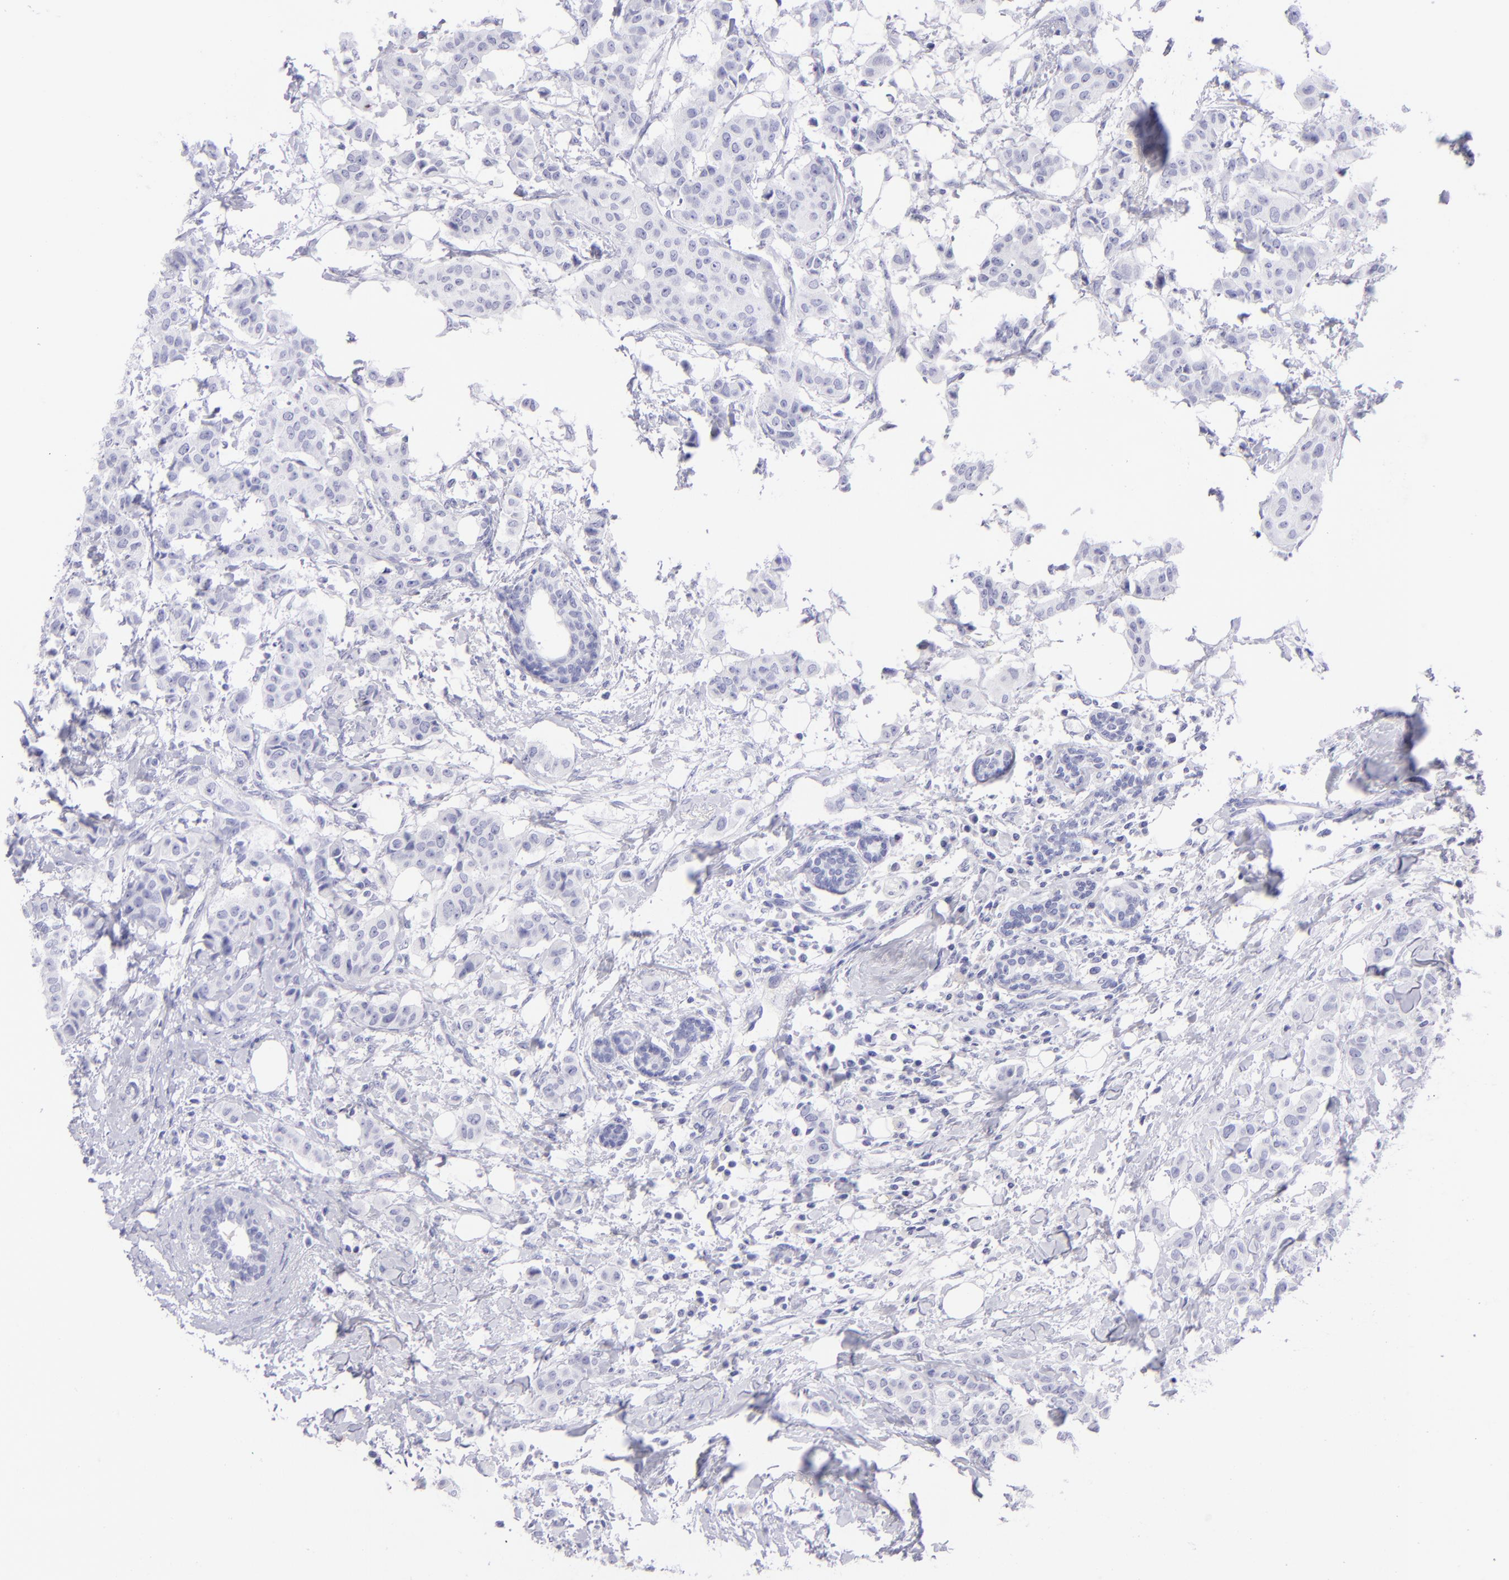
{"staining": {"intensity": "negative", "quantity": "none", "location": "none"}, "tissue": "breast cancer", "cell_type": "Tumor cells", "image_type": "cancer", "snomed": [{"axis": "morphology", "description": "Duct carcinoma"}, {"axis": "topography", "description": "Breast"}], "caption": "An IHC image of invasive ductal carcinoma (breast) is shown. There is no staining in tumor cells of invasive ductal carcinoma (breast). Nuclei are stained in blue.", "gene": "SLC1A2", "patient": {"sex": "female", "age": 40}}